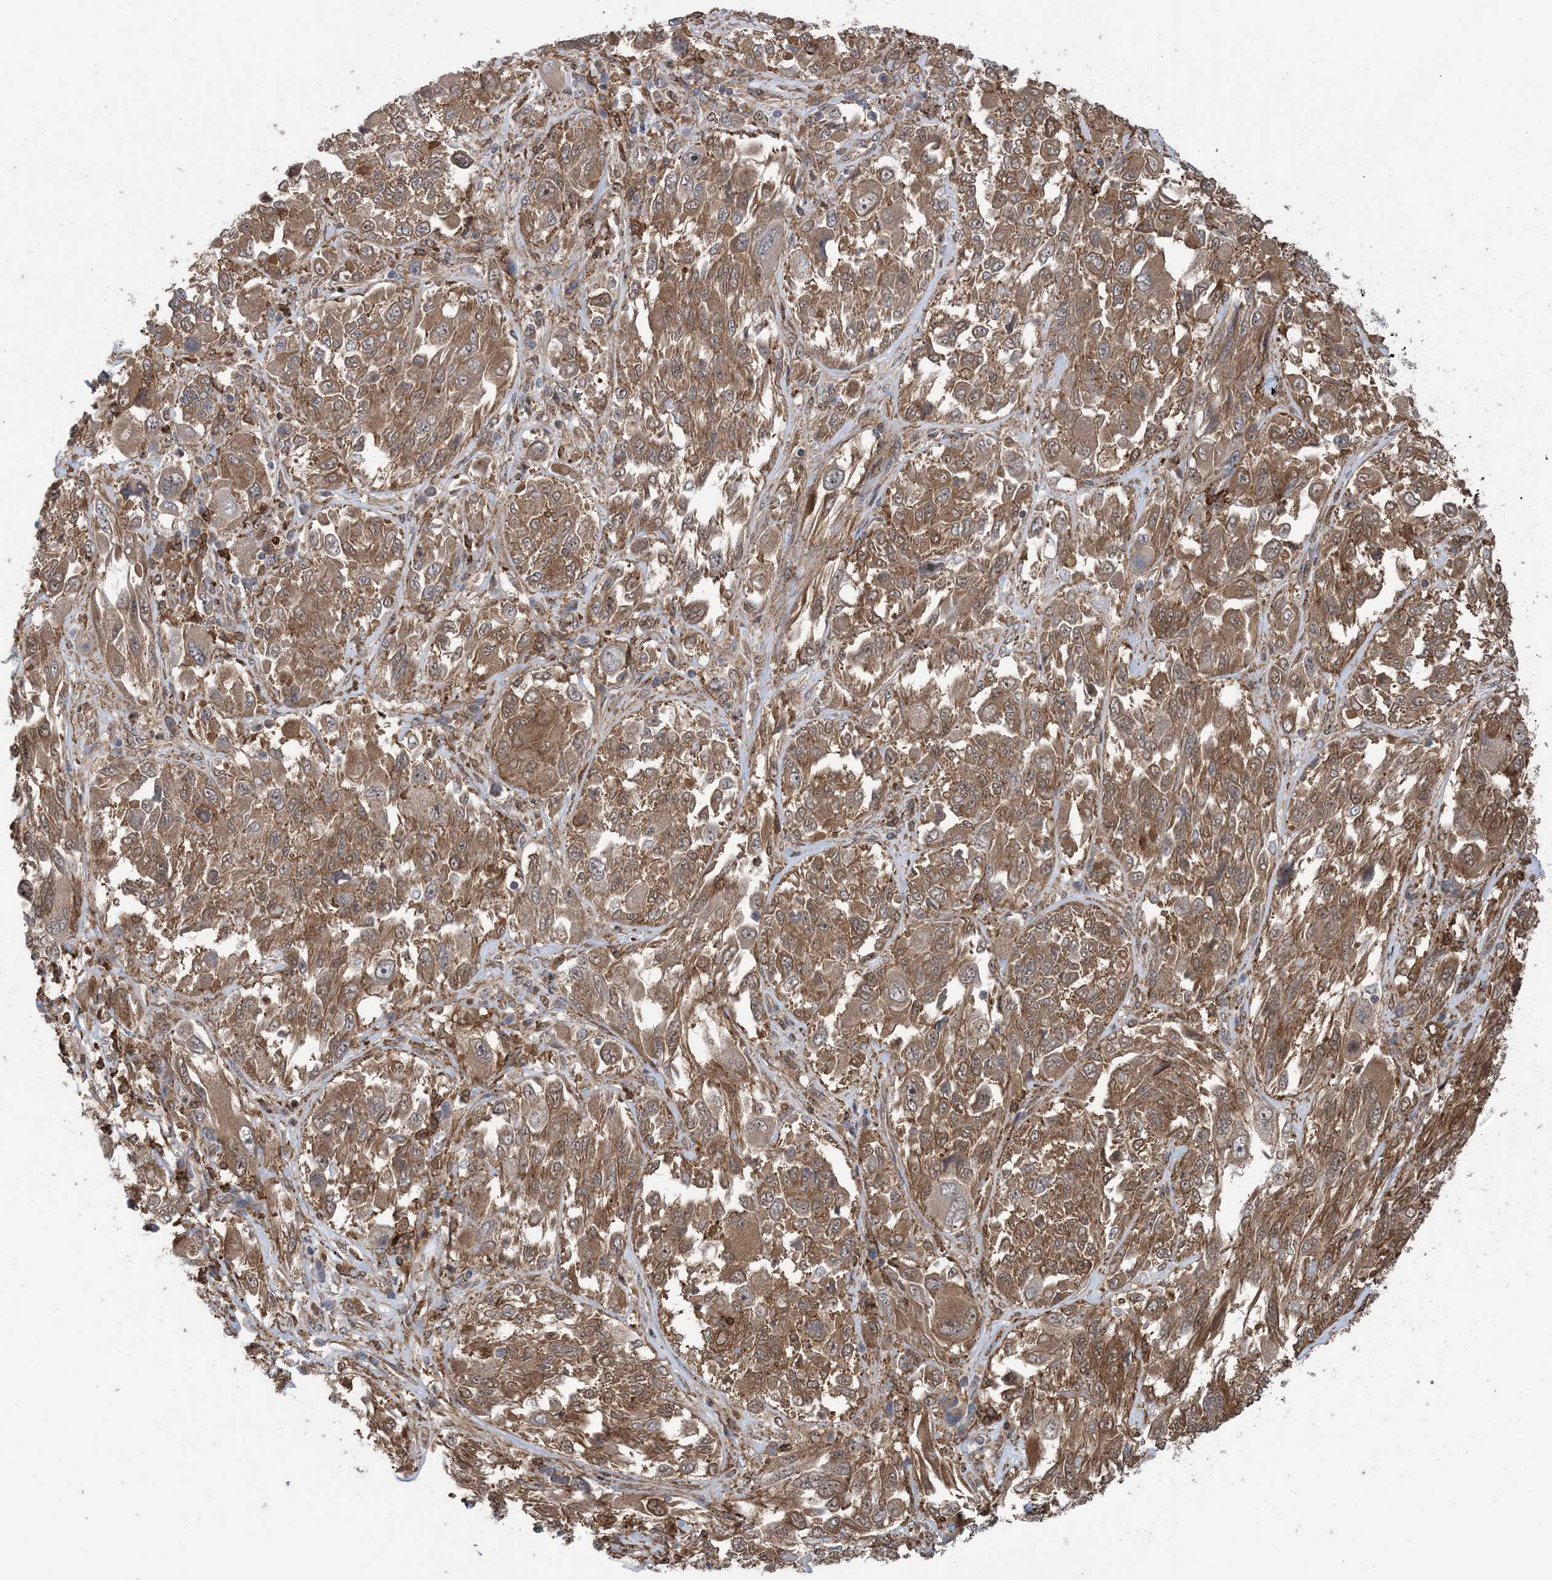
{"staining": {"intensity": "moderate", "quantity": ">75%", "location": "cytoplasmic/membranous"}, "tissue": "melanoma", "cell_type": "Tumor cells", "image_type": "cancer", "snomed": [{"axis": "morphology", "description": "Malignant melanoma, NOS"}, {"axis": "topography", "description": "Skin"}], "caption": "IHC photomicrograph of neoplastic tissue: human malignant melanoma stained using immunohistochemistry demonstrates medium levels of moderate protein expression localized specifically in the cytoplasmic/membranous of tumor cells, appearing as a cytoplasmic/membranous brown color.", "gene": "HS1BP3", "patient": {"sex": "female", "age": 91}}